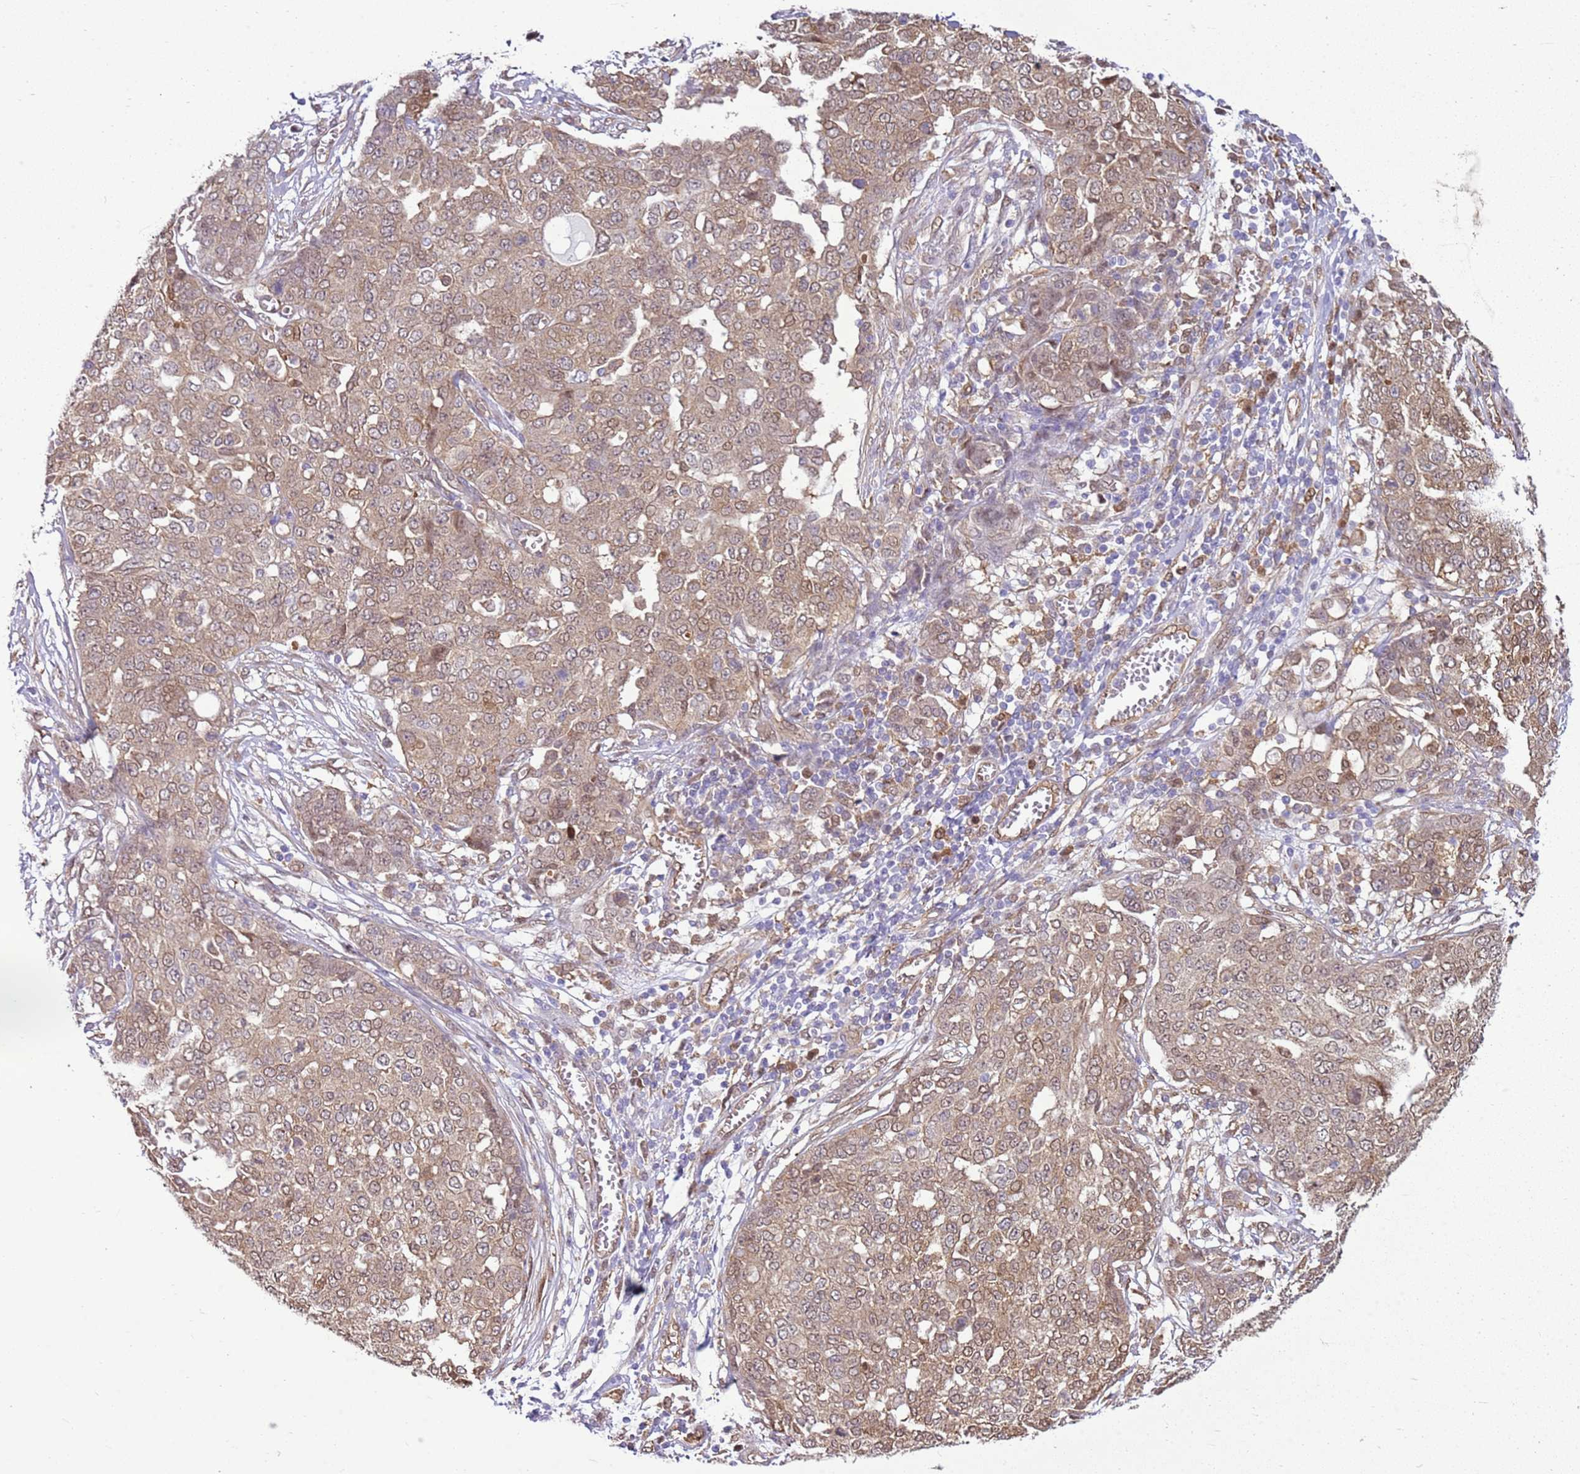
{"staining": {"intensity": "weak", "quantity": ">75%", "location": "cytoplasmic/membranous,nuclear"}, "tissue": "ovarian cancer", "cell_type": "Tumor cells", "image_type": "cancer", "snomed": [{"axis": "morphology", "description": "Cystadenocarcinoma, serous, NOS"}, {"axis": "topography", "description": "Soft tissue"}, {"axis": "topography", "description": "Ovary"}], "caption": "Immunohistochemistry staining of ovarian cancer, which displays low levels of weak cytoplasmic/membranous and nuclear expression in approximately >75% of tumor cells indicating weak cytoplasmic/membranous and nuclear protein staining. The staining was performed using DAB (3,3'-diaminobenzidine) (brown) for protein detection and nuclei were counterstained in hematoxylin (blue).", "gene": "YWHAE", "patient": {"sex": "female", "age": 57}}